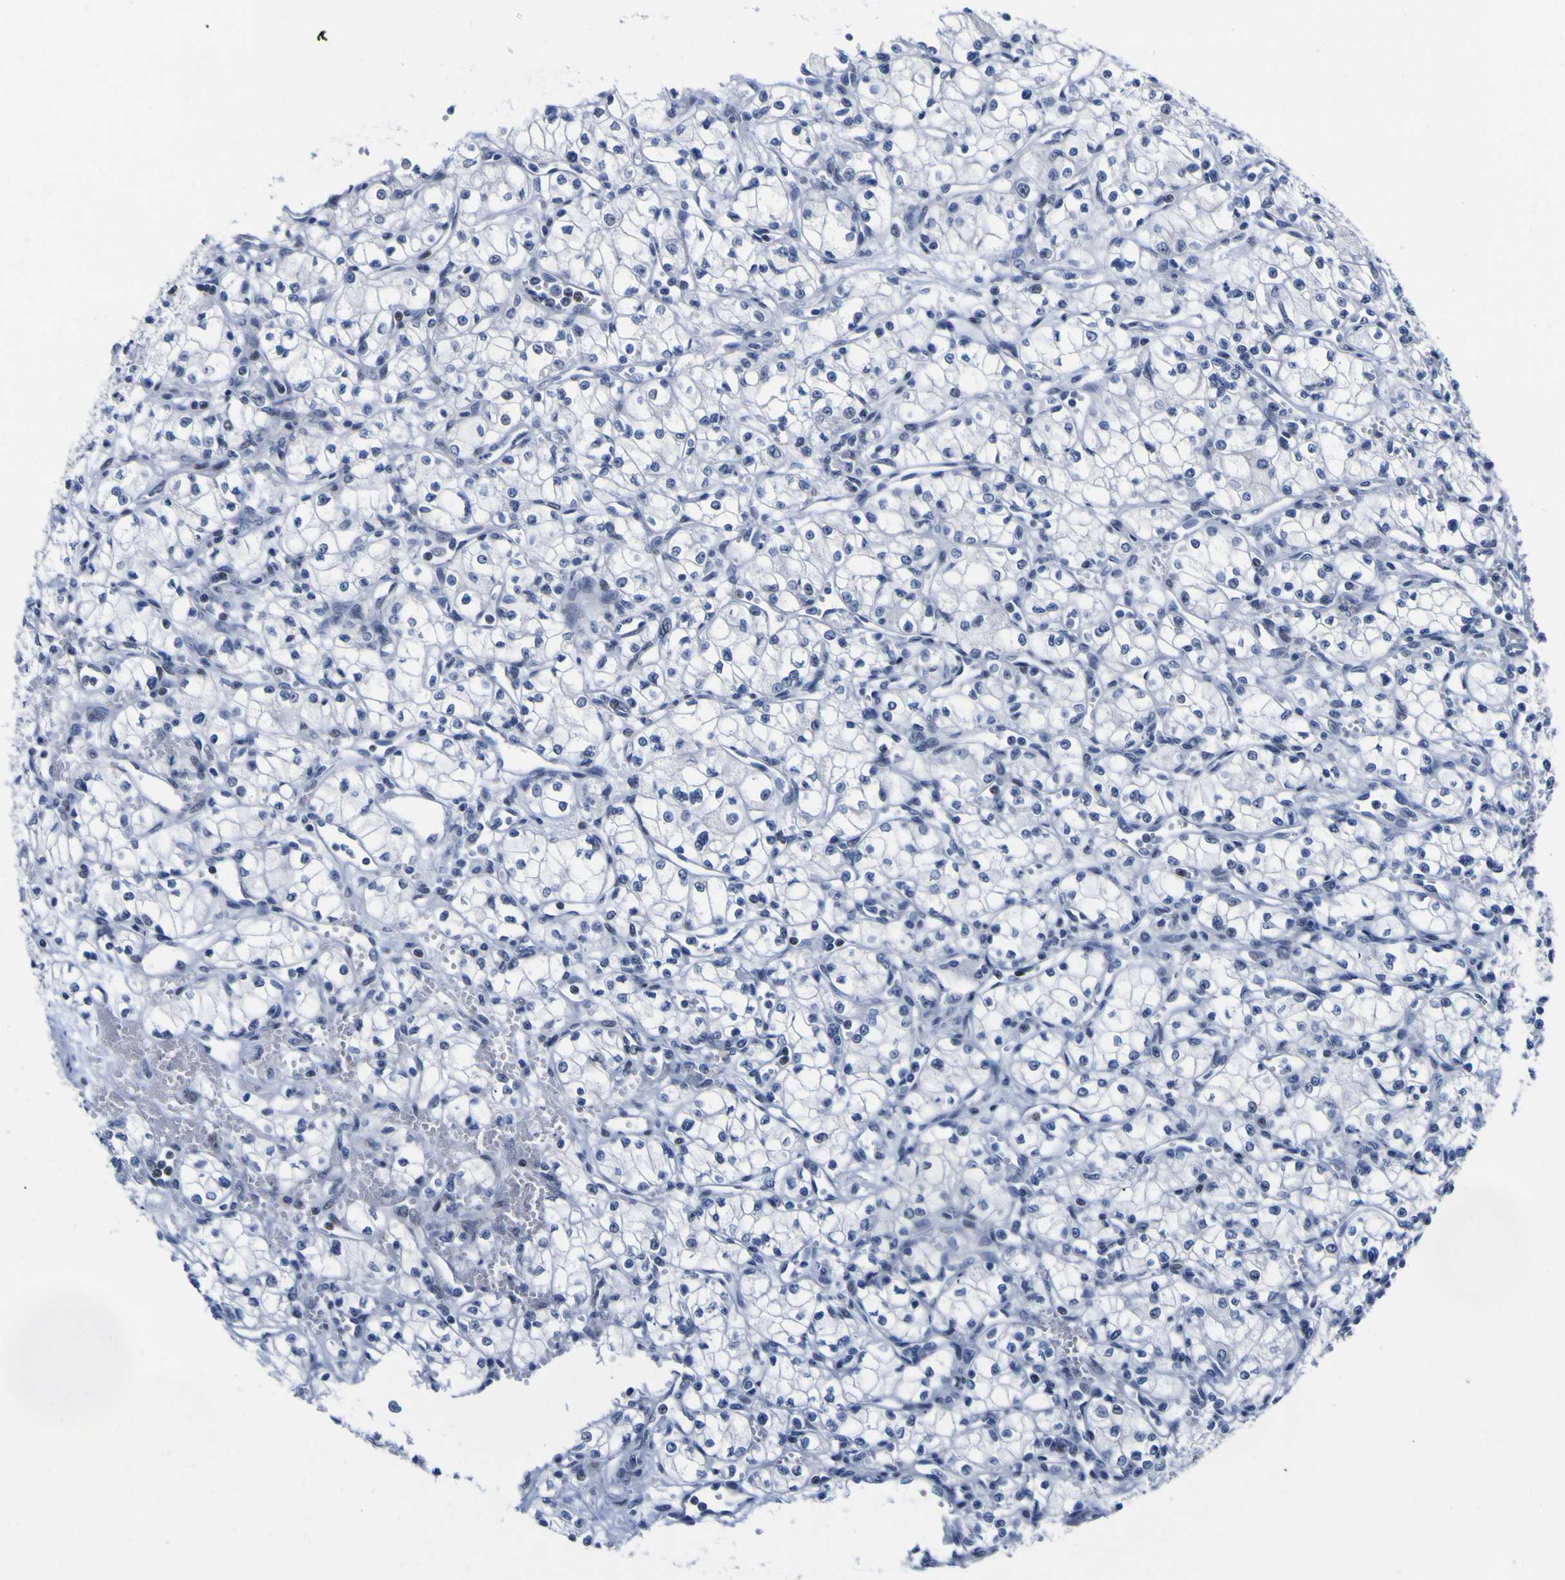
{"staining": {"intensity": "negative", "quantity": "none", "location": "none"}, "tissue": "renal cancer", "cell_type": "Tumor cells", "image_type": "cancer", "snomed": [{"axis": "morphology", "description": "Normal tissue, NOS"}, {"axis": "morphology", "description": "Adenocarcinoma, NOS"}, {"axis": "topography", "description": "Kidney"}], "caption": "IHC micrograph of neoplastic tissue: renal adenocarcinoma stained with DAB reveals no significant protein expression in tumor cells. The staining is performed using DAB (3,3'-diaminobenzidine) brown chromogen with nuclei counter-stained in using hematoxylin.", "gene": "MBD3", "patient": {"sex": "male", "age": 59}}